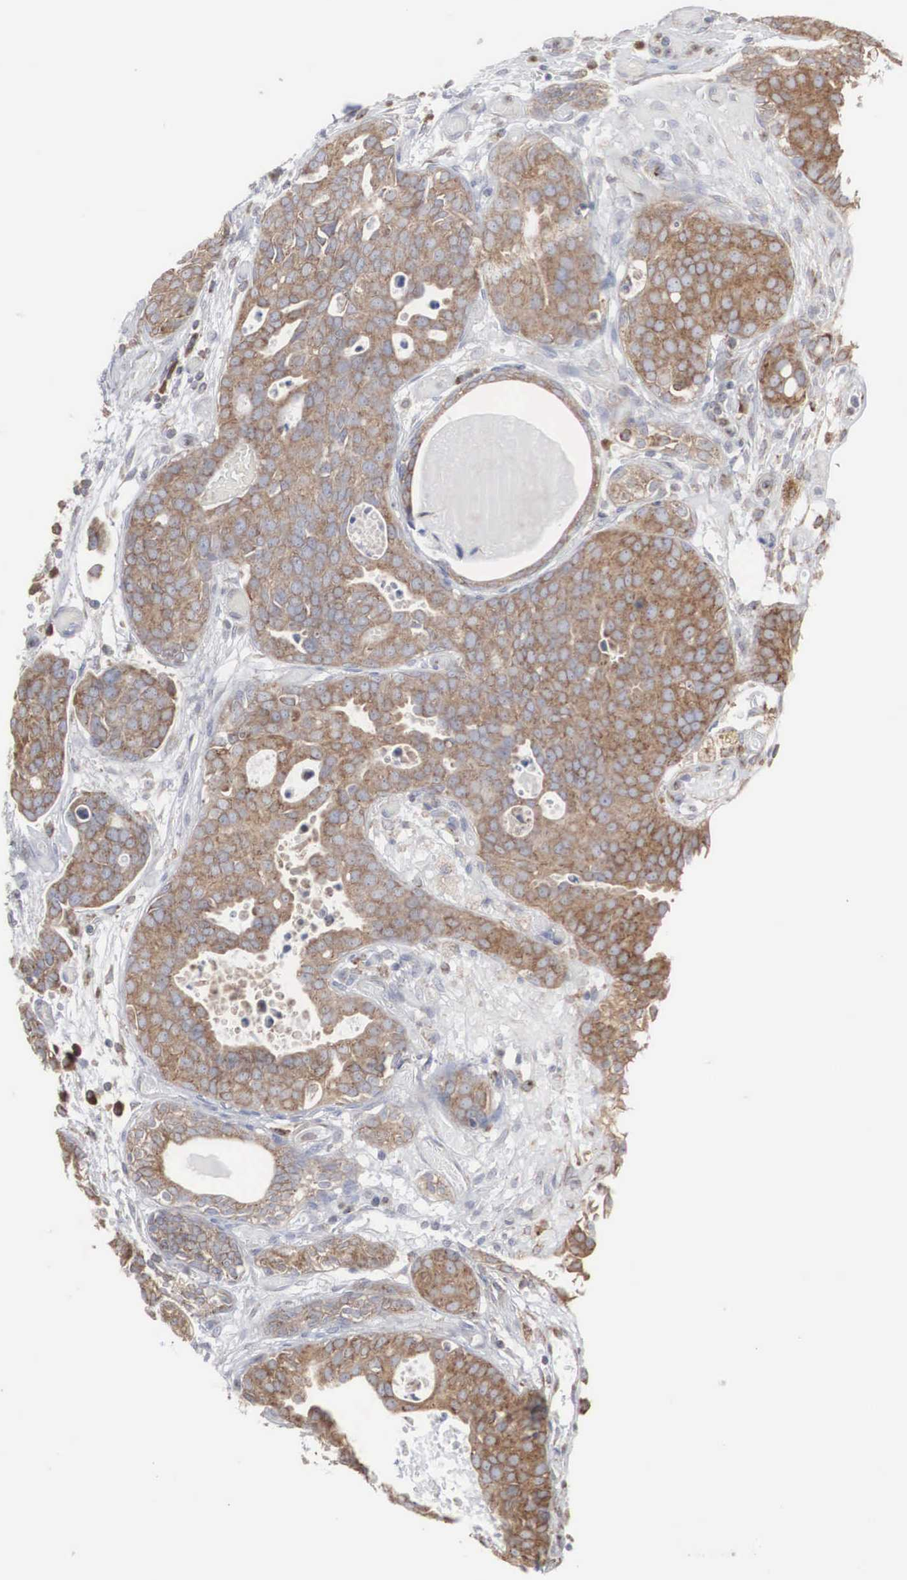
{"staining": {"intensity": "moderate", "quantity": ">75%", "location": "cytoplasmic/membranous"}, "tissue": "urothelial cancer", "cell_type": "Tumor cells", "image_type": "cancer", "snomed": [{"axis": "morphology", "description": "Urothelial carcinoma, High grade"}, {"axis": "topography", "description": "Urinary bladder"}], "caption": "IHC micrograph of neoplastic tissue: human urothelial carcinoma (high-grade) stained using immunohistochemistry exhibits medium levels of moderate protein expression localized specifically in the cytoplasmic/membranous of tumor cells, appearing as a cytoplasmic/membranous brown color.", "gene": "MIA2", "patient": {"sex": "male", "age": 78}}